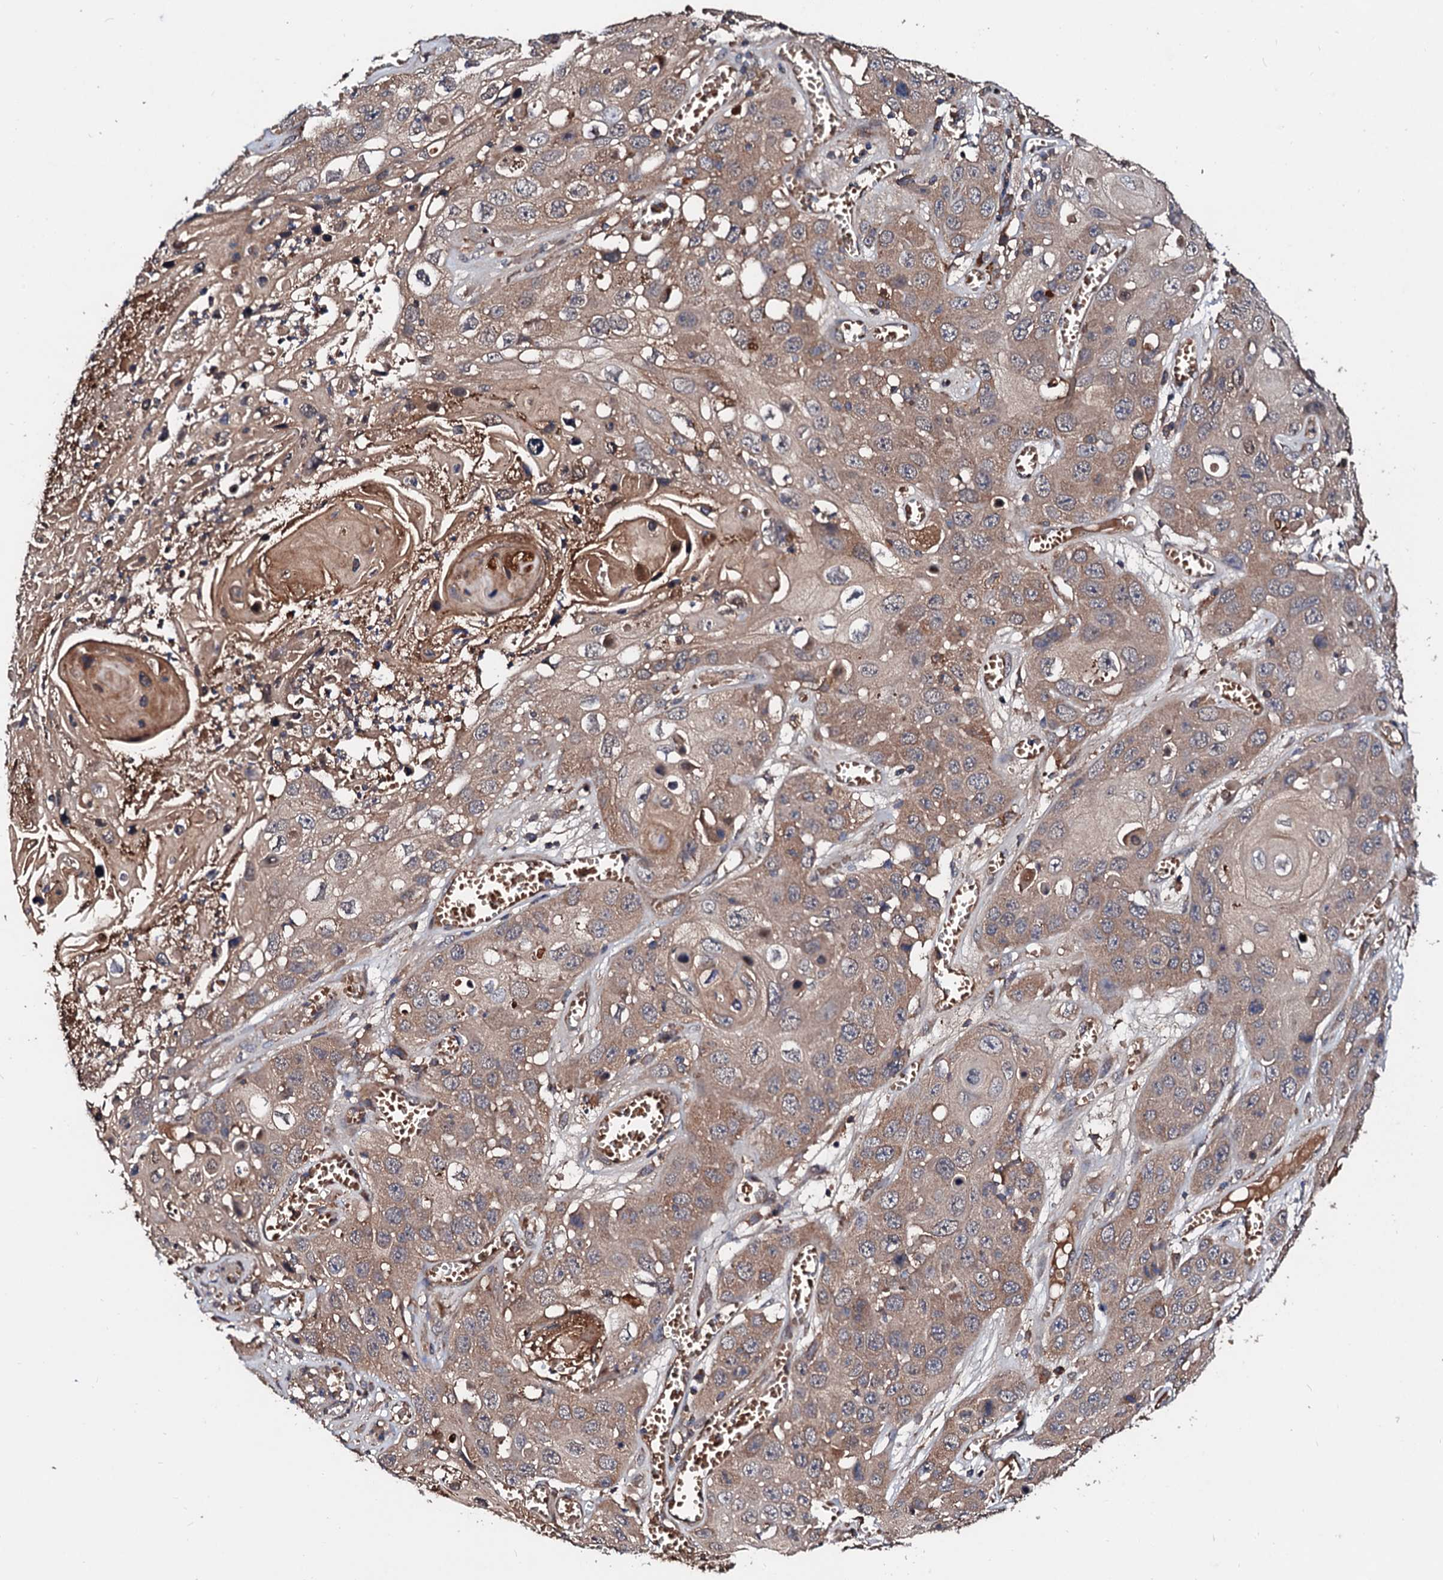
{"staining": {"intensity": "moderate", "quantity": ">75%", "location": "cytoplasmic/membranous"}, "tissue": "skin cancer", "cell_type": "Tumor cells", "image_type": "cancer", "snomed": [{"axis": "morphology", "description": "Squamous cell carcinoma, NOS"}, {"axis": "topography", "description": "Skin"}], "caption": "Skin cancer (squamous cell carcinoma) stained with a brown dye exhibits moderate cytoplasmic/membranous positive expression in about >75% of tumor cells.", "gene": "EXTL1", "patient": {"sex": "male", "age": 55}}